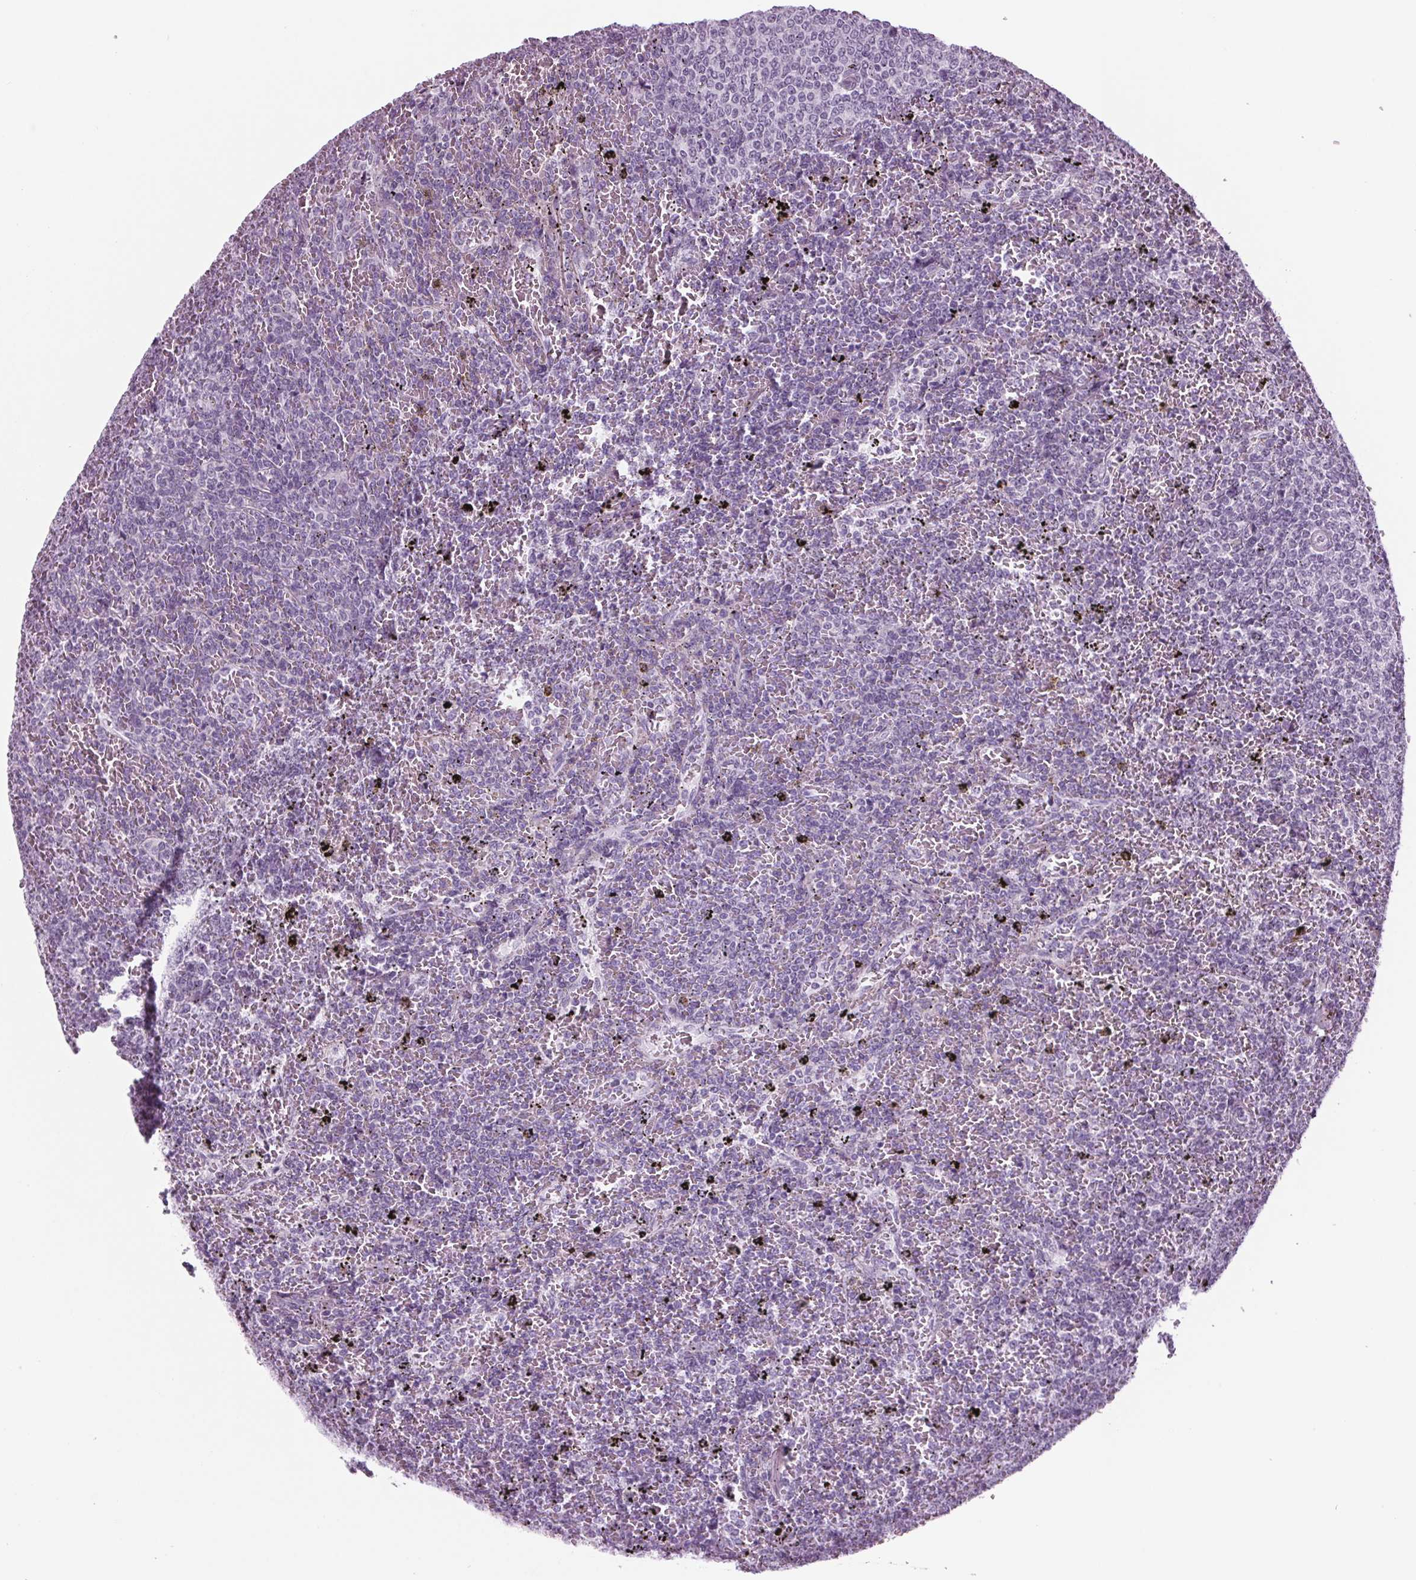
{"staining": {"intensity": "negative", "quantity": "none", "location": "none"}, "tissue": "lymphoma", "cell_type": "Tumor cells", "image_type": "cancer", "snomed": [{"axis": "morphology", "description": "Malignant lymphoma, non-Hodgkin's type, Low grade"}, {"axis": "topography", "description": "Spleen"}], "caption": "This is a histopathology image of IHC staining of lymphoma, which shows no staining in tumor cells.", "gene": "BHLHE22", "patient": {"sex": "female", "age": 77}}